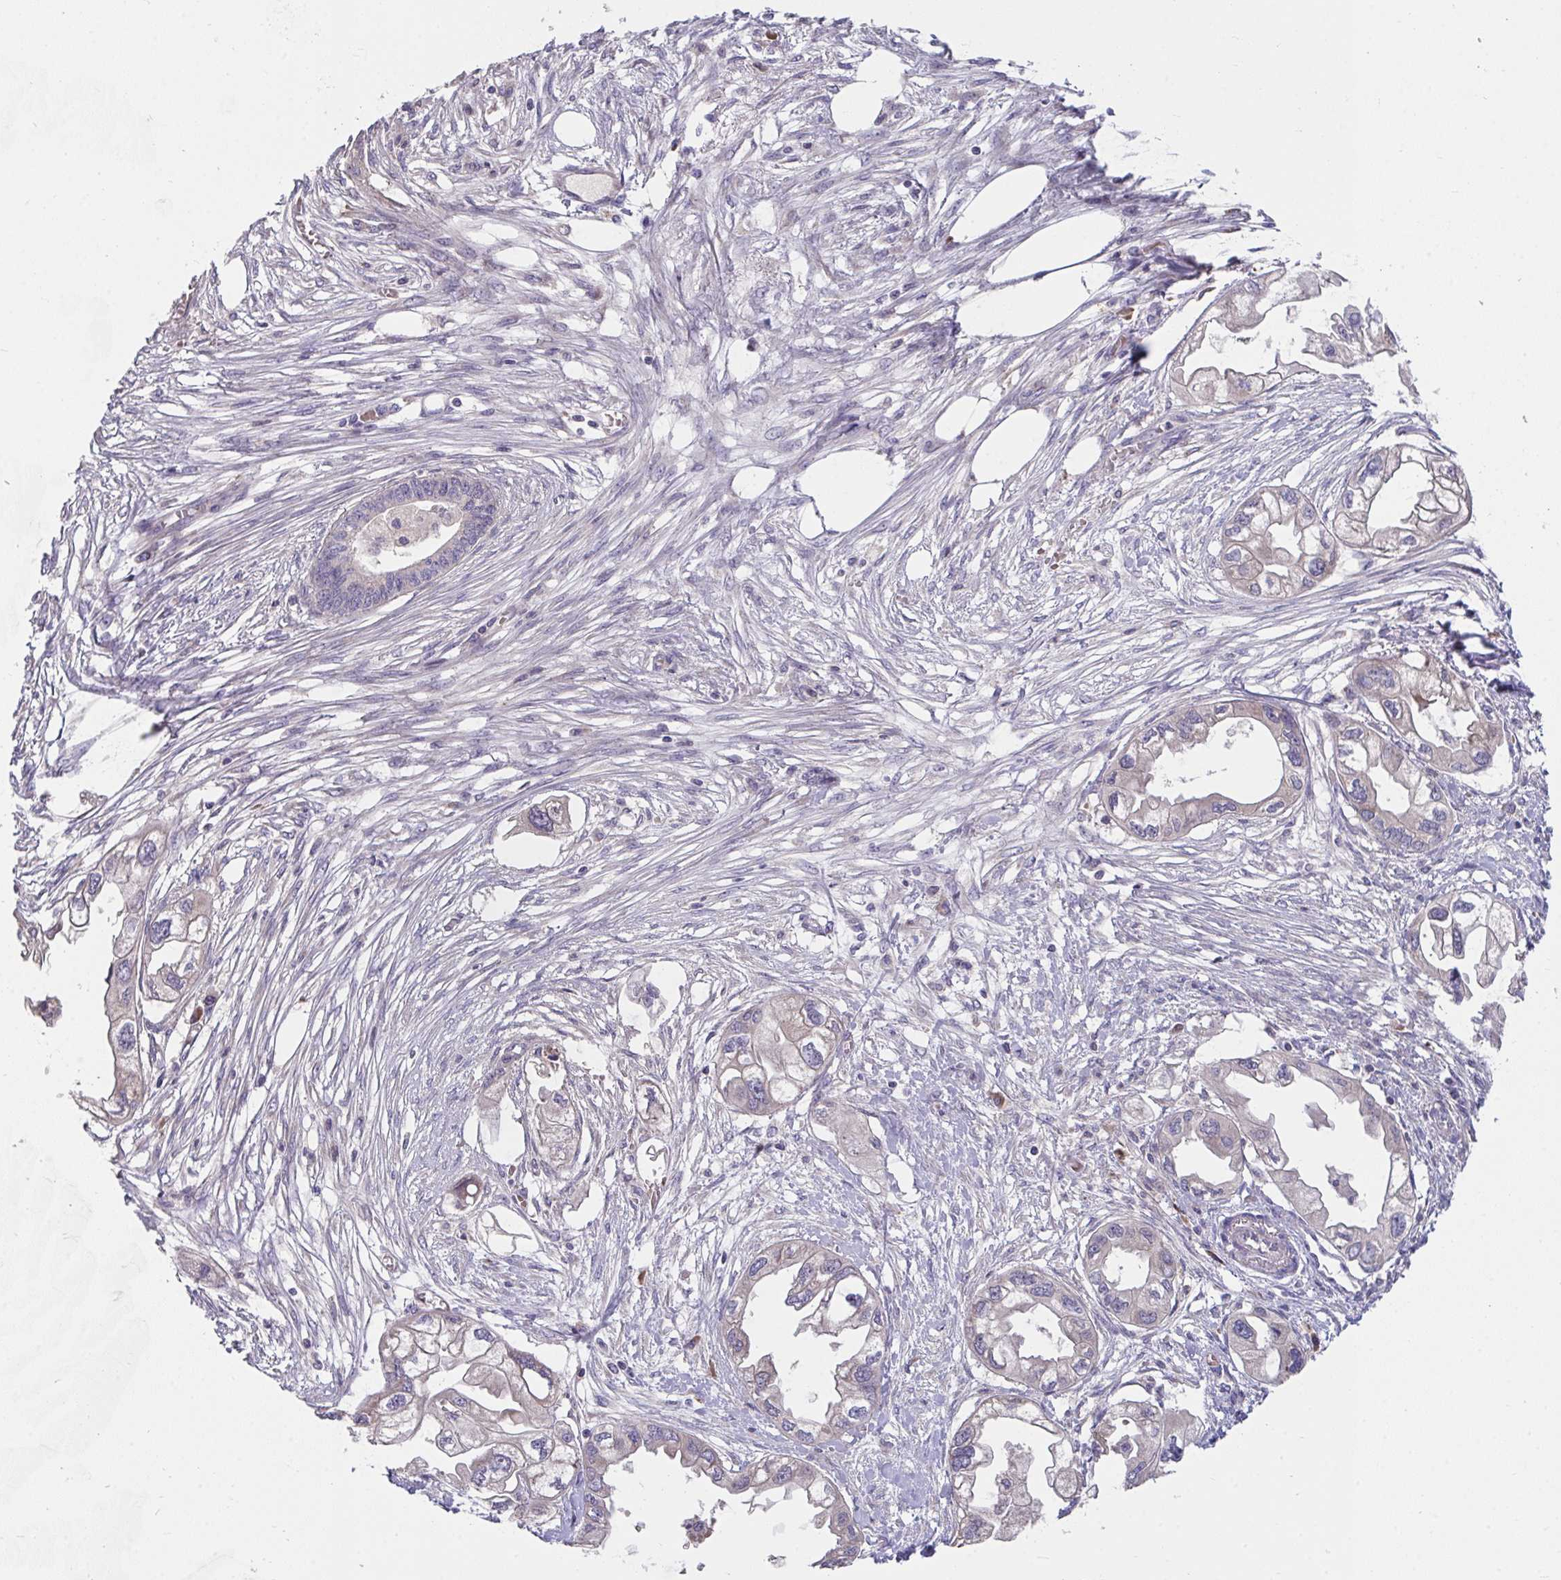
{"staining": {"intensity": "negative", "quantity": "none", "location": "none"}, "tissue": "endometrial cancer", "cell_type": "Tumor cells", "image_type": "cancer", "snomed": [{"axis": "morphology", "description": "Adenocarcinoma, NOS"}, {"axis": "morphology", "description": "Adenocarcinoma, metastatic, NOS"}, {"axis": "topography", "description": "Adipose tissue"}, {"axis": "topography", "description": "Endometrium"}], "caption": "Photomicrograph shows no significant protein staining in tumor cells of metastatic adenocarcinoma (endometrial).", "gene": "SUSD4", "patient": {"sex": "female", "age": 67}}